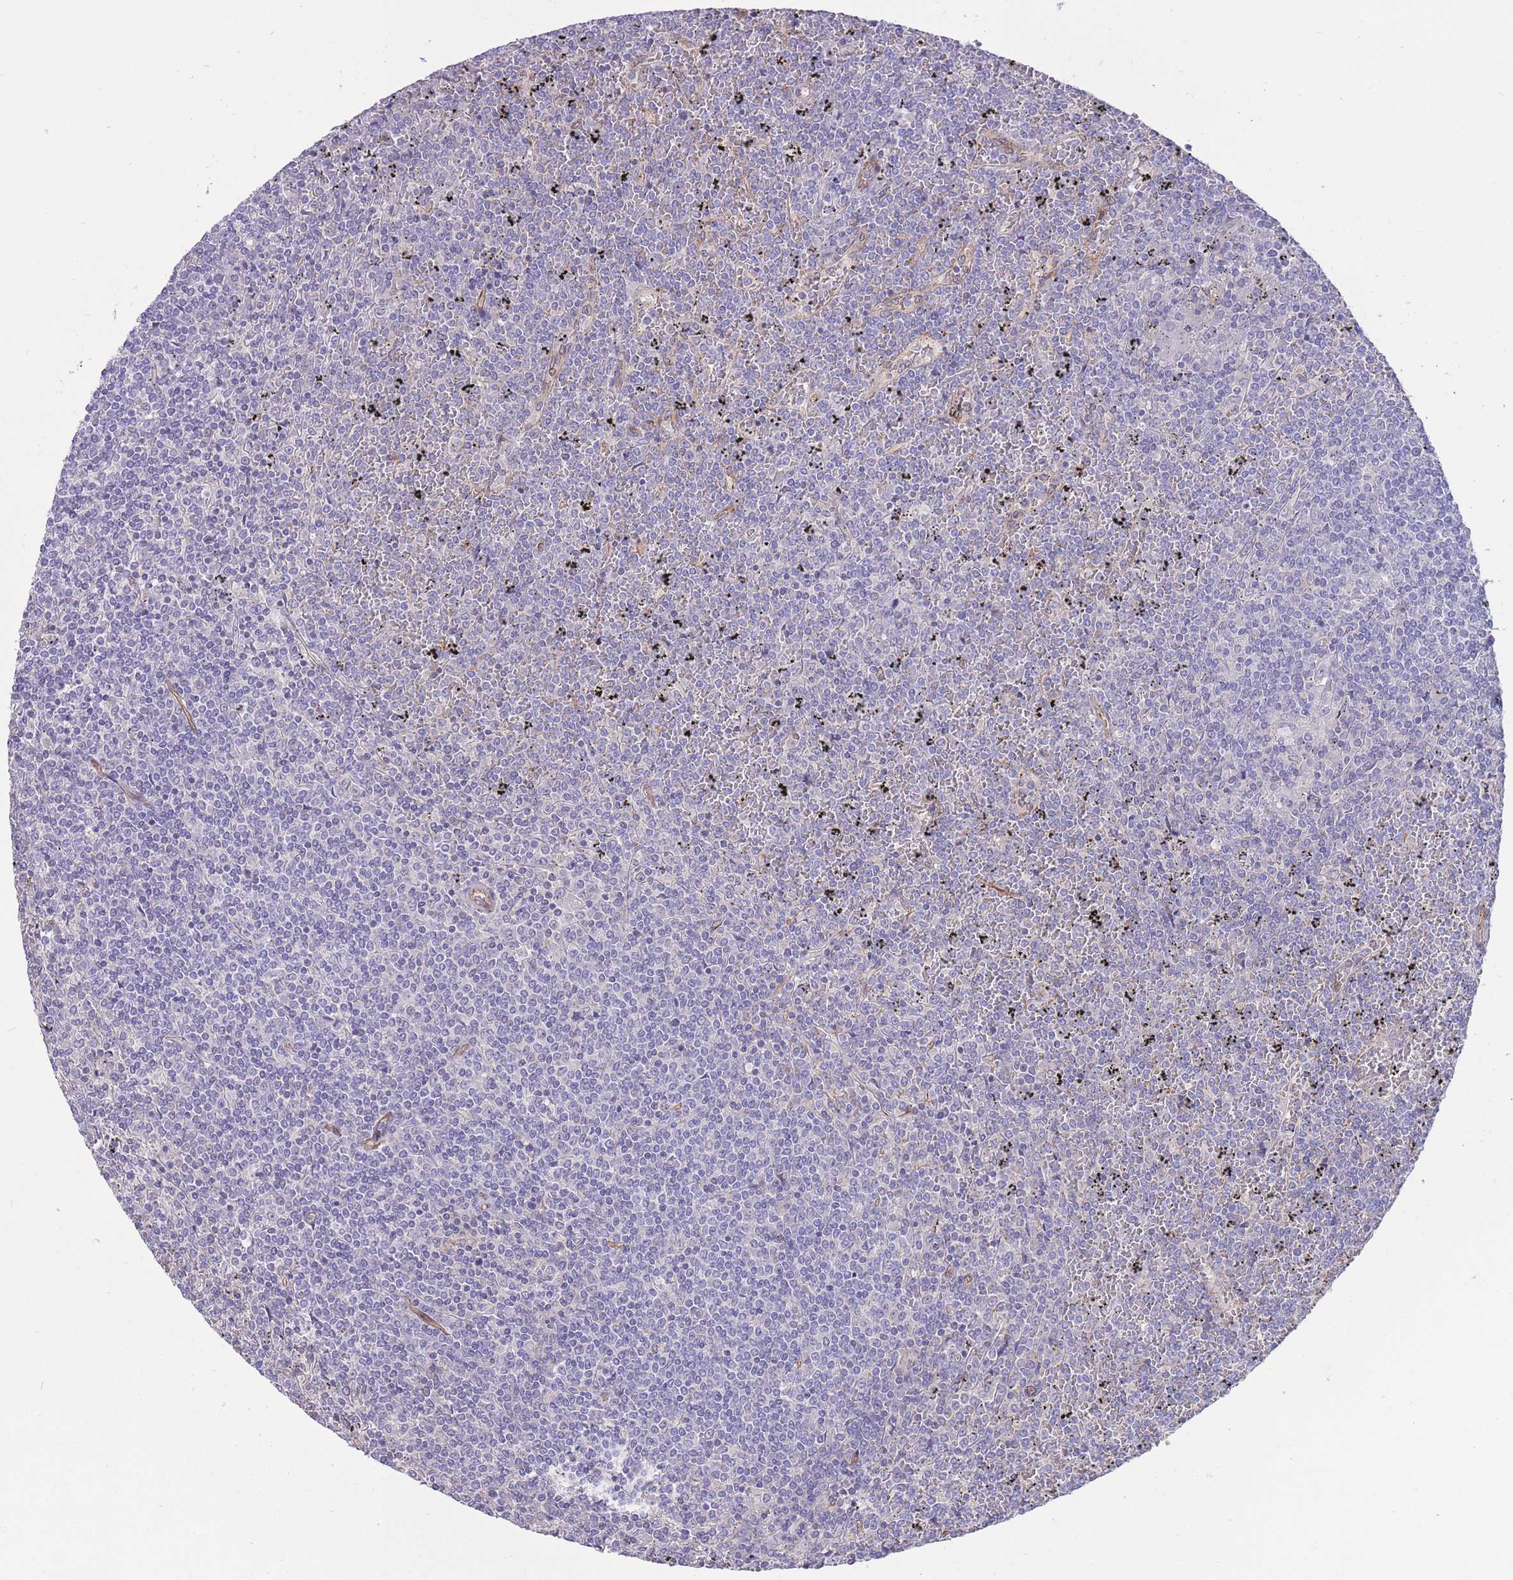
{"staining": {"intensity": "negative", "quantity": "none", "location": "none"}, "tissue": "lymphoma", "cell_type": "Tumor cells", "image_type": "cancer", "snomed": [{"axis": "morphology", "description": "Malignant lymphoma, non-Hodgkin's type, Low grade"}, {"axis": "topography", "description": "Spleen"}], "caption": "Histopathology image shows no protein positivity in tumor cells of lymphoma tissue.", "gene": "RGS11", "patient": {"sex": "female", "age": 19}}